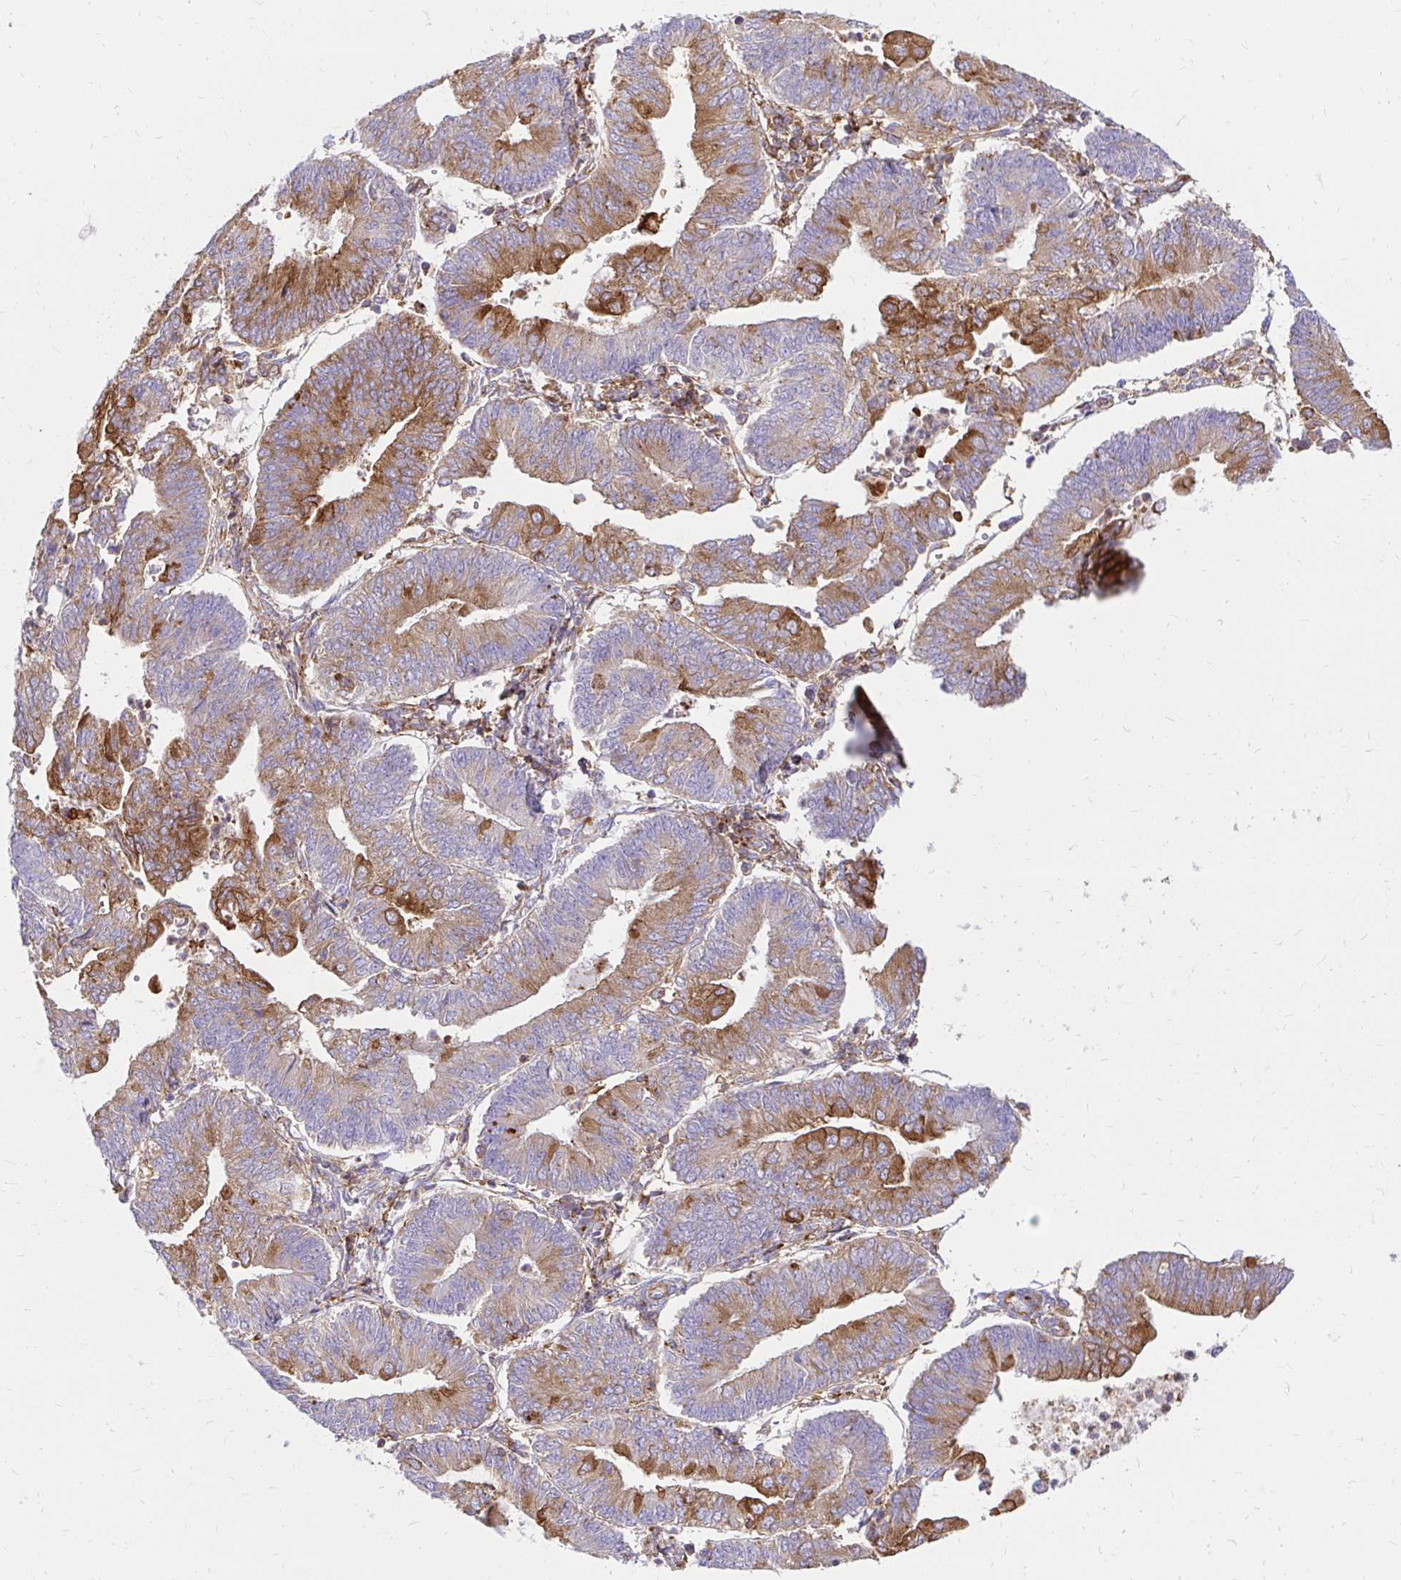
{"staining": {"intensity": "moderate", "quantity": "25%-75%", "location": "cytoplasmic/membranous"}, "tissue": "endometrial cancer", "cell_type": "Tumor cells", "image_type": "cancer", "snomed": [{"axis": "morphology", "description": "Adenocarcinoma, NOS"}, {"axis": "topography", "description": "Endometrium"}], "caption": "DAB immunohistochemical staining of endometrial adenocarcinoma demonstrates moderate cytoplasmic/membranous protein staining in about 25%-75% of tumor cells.", "gene": "ABCB10", "patient": {"sex": "female", "age": 65}}